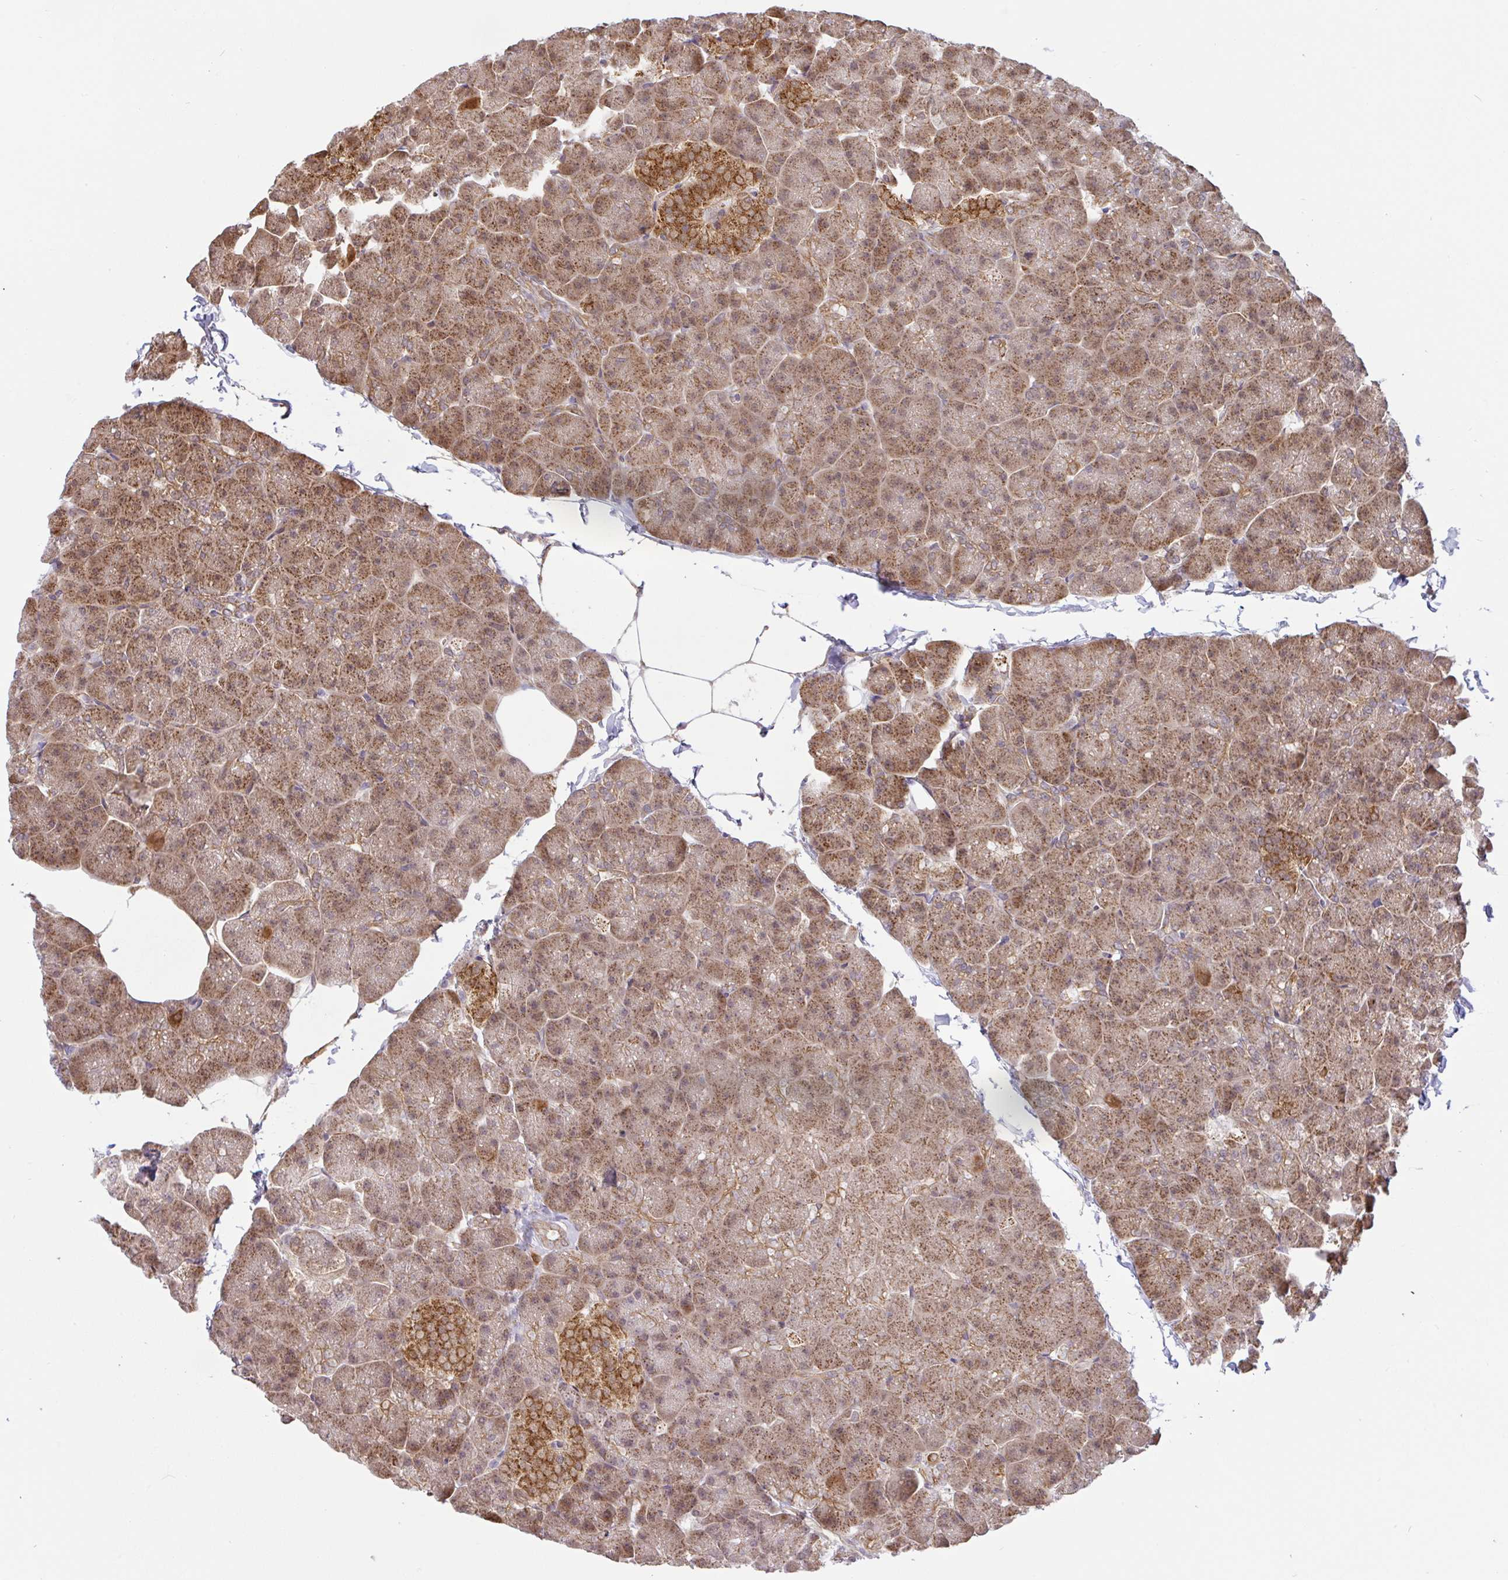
{"staining": {"intensity": "moderate", "quantity": ">75%", "location": "cytoplasmic/membranous,nuclear"}, "tissue": "pancreas", "cell_type": "Exocrine glandular cells", "image_type": "normal", "snomed": [{"axis": "morphology", "description": "Normal tissue, NOS"}, {"axis": "topography", "description": "Pancreas"}], "caption": "The micrograph displays a brown stain indicating the presence of a protein in the cytoplasmic/membranous,nuclear of exocrine glandular cells in pancreas. (Brightfield microscopy of DAB IHC at high magnification).", "gene": "DLEU7", "patient": {"sex": "male", "age": 35}}